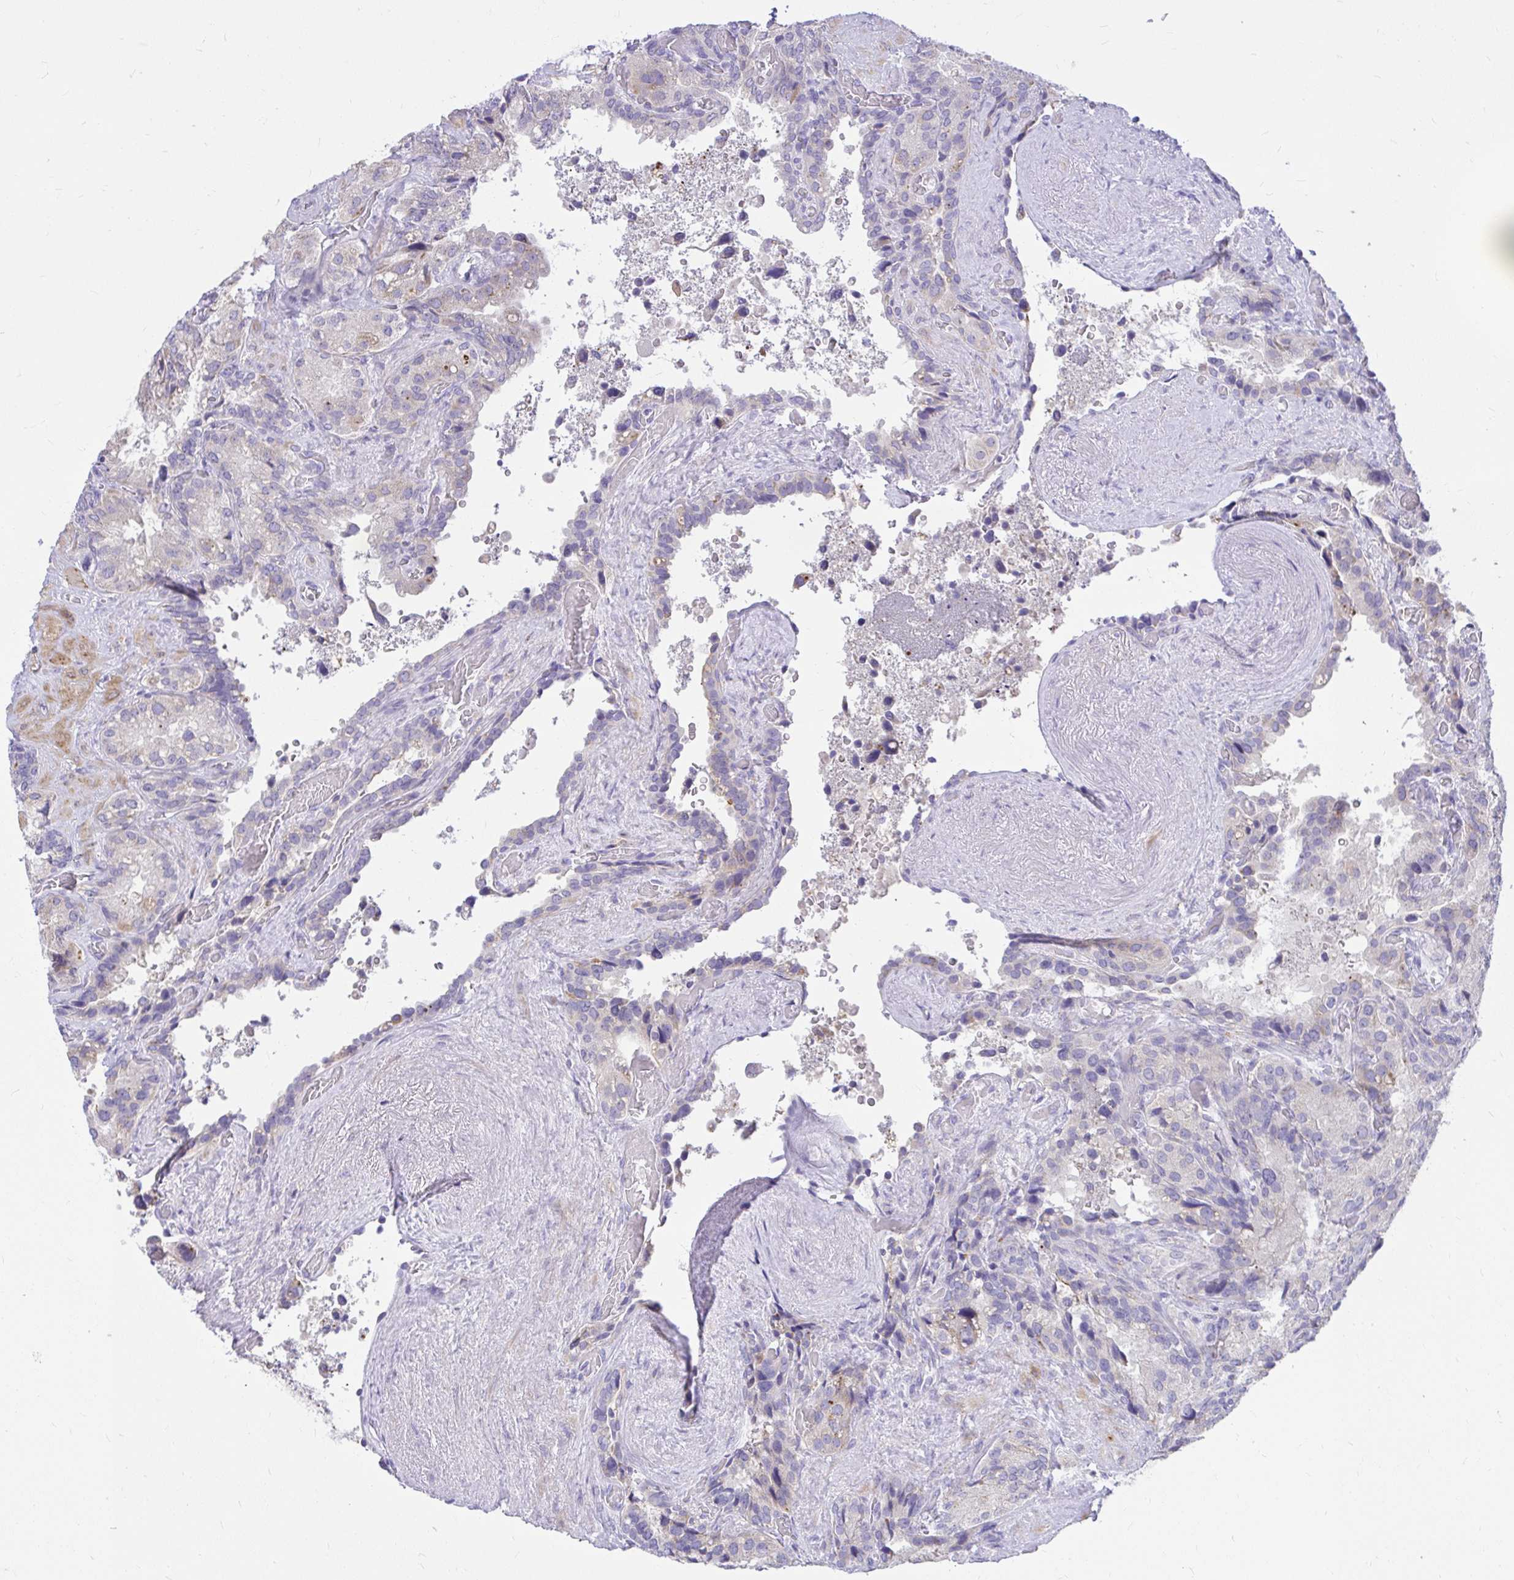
{"staining": {"intensity": "negative", "quantity": "none", "location": "none"}, "tissue": "seminal vesicle", "cell_type": "Glandular cells", "image_type": "normal", "snomed": [{"axis": "morphology", "description": "Normal tissue, NOS"}, {"axis": "topography", "description": "Seminal veicle"}], "caption": "IHC histopathology image of benign human seminal vesicle stained for a protein (brown), which reveals no expression in glandular cells.", "gene": "PKN3", "patient": {"sex": "male", "age": 60}}